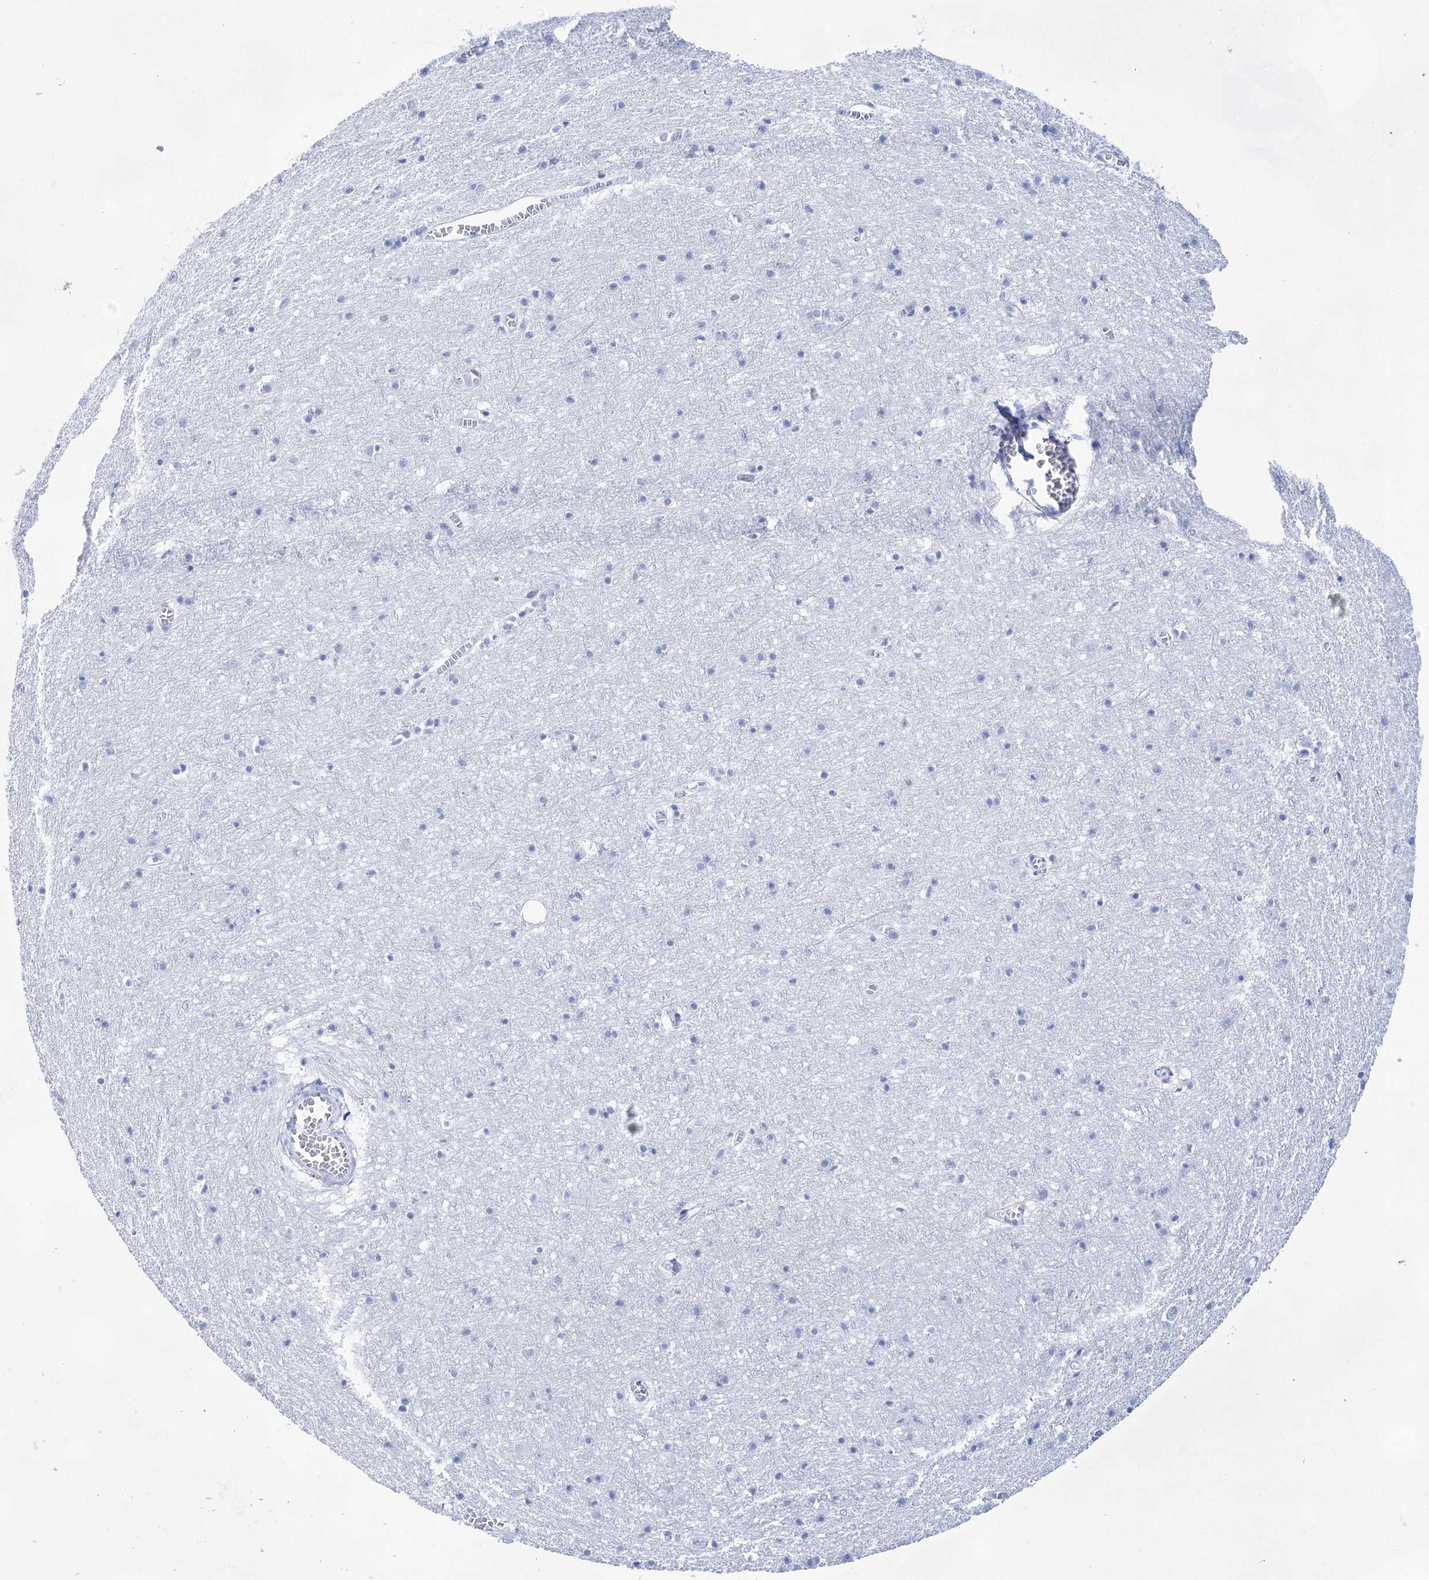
{"staining": {"intensity": "negative", "quantity": "none", "location": "none"}, "tissue": "cerebral cortex", "cell_type": "Endothelial cells", "image_type": "normal", "snomed": [{"axis": "morphology", "description": "Normal tissue, NOS"}, {"axis": "topography", "description": "Cerebral cortex"}], "caption": "Immunohistochemistry image of benign cerebral cortex: cerebral cortex stained with DAB reveals no significant protein expression in endothelial cells. (Stains: DAB immunohistochemistry (IHC) with hematoxylin counter stain, Microscopy: brightfield microscopy at high magnification).", "gene": "LALBA", "patient": {"sex": "female", "age": 64}}